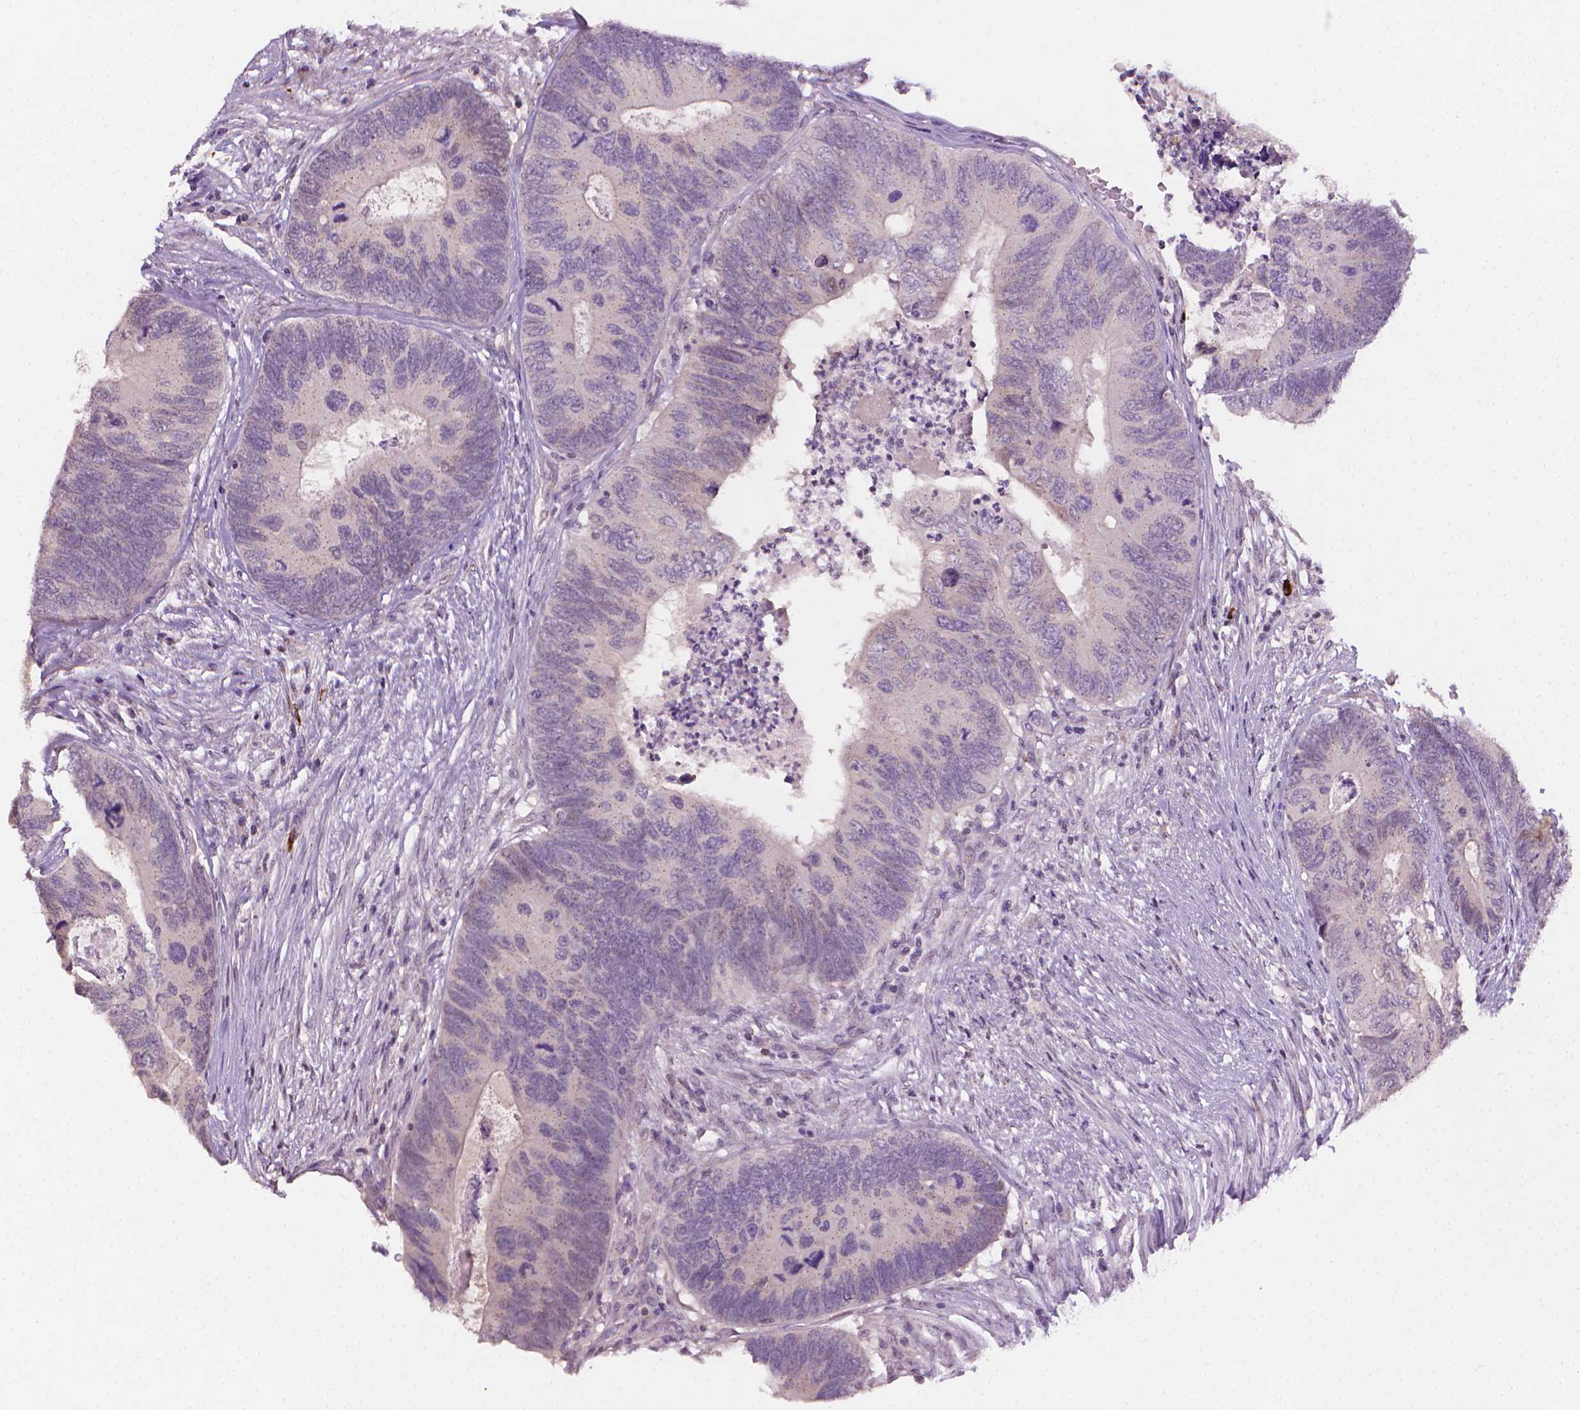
{"staining": {"intensity": "negative", "quantity": "none", "location": "none"}, "tissue": "colorectal cancer", "cell_type": "Tumor cells", "image_type": "cancer", "snomed": [{"axis": "morphology", "description": "Adenocarcinoma, NOS"}, {"axis": "topography", "description": "Colon"}], "caption": "Immunohistochemical staining of human adenocarcinoma (colorectal) exhibits no significant staining in tumor cells. Nuclei are stained in blue.", "gene": "NCAN", "patient": {"sex": "female", "age": 67}}